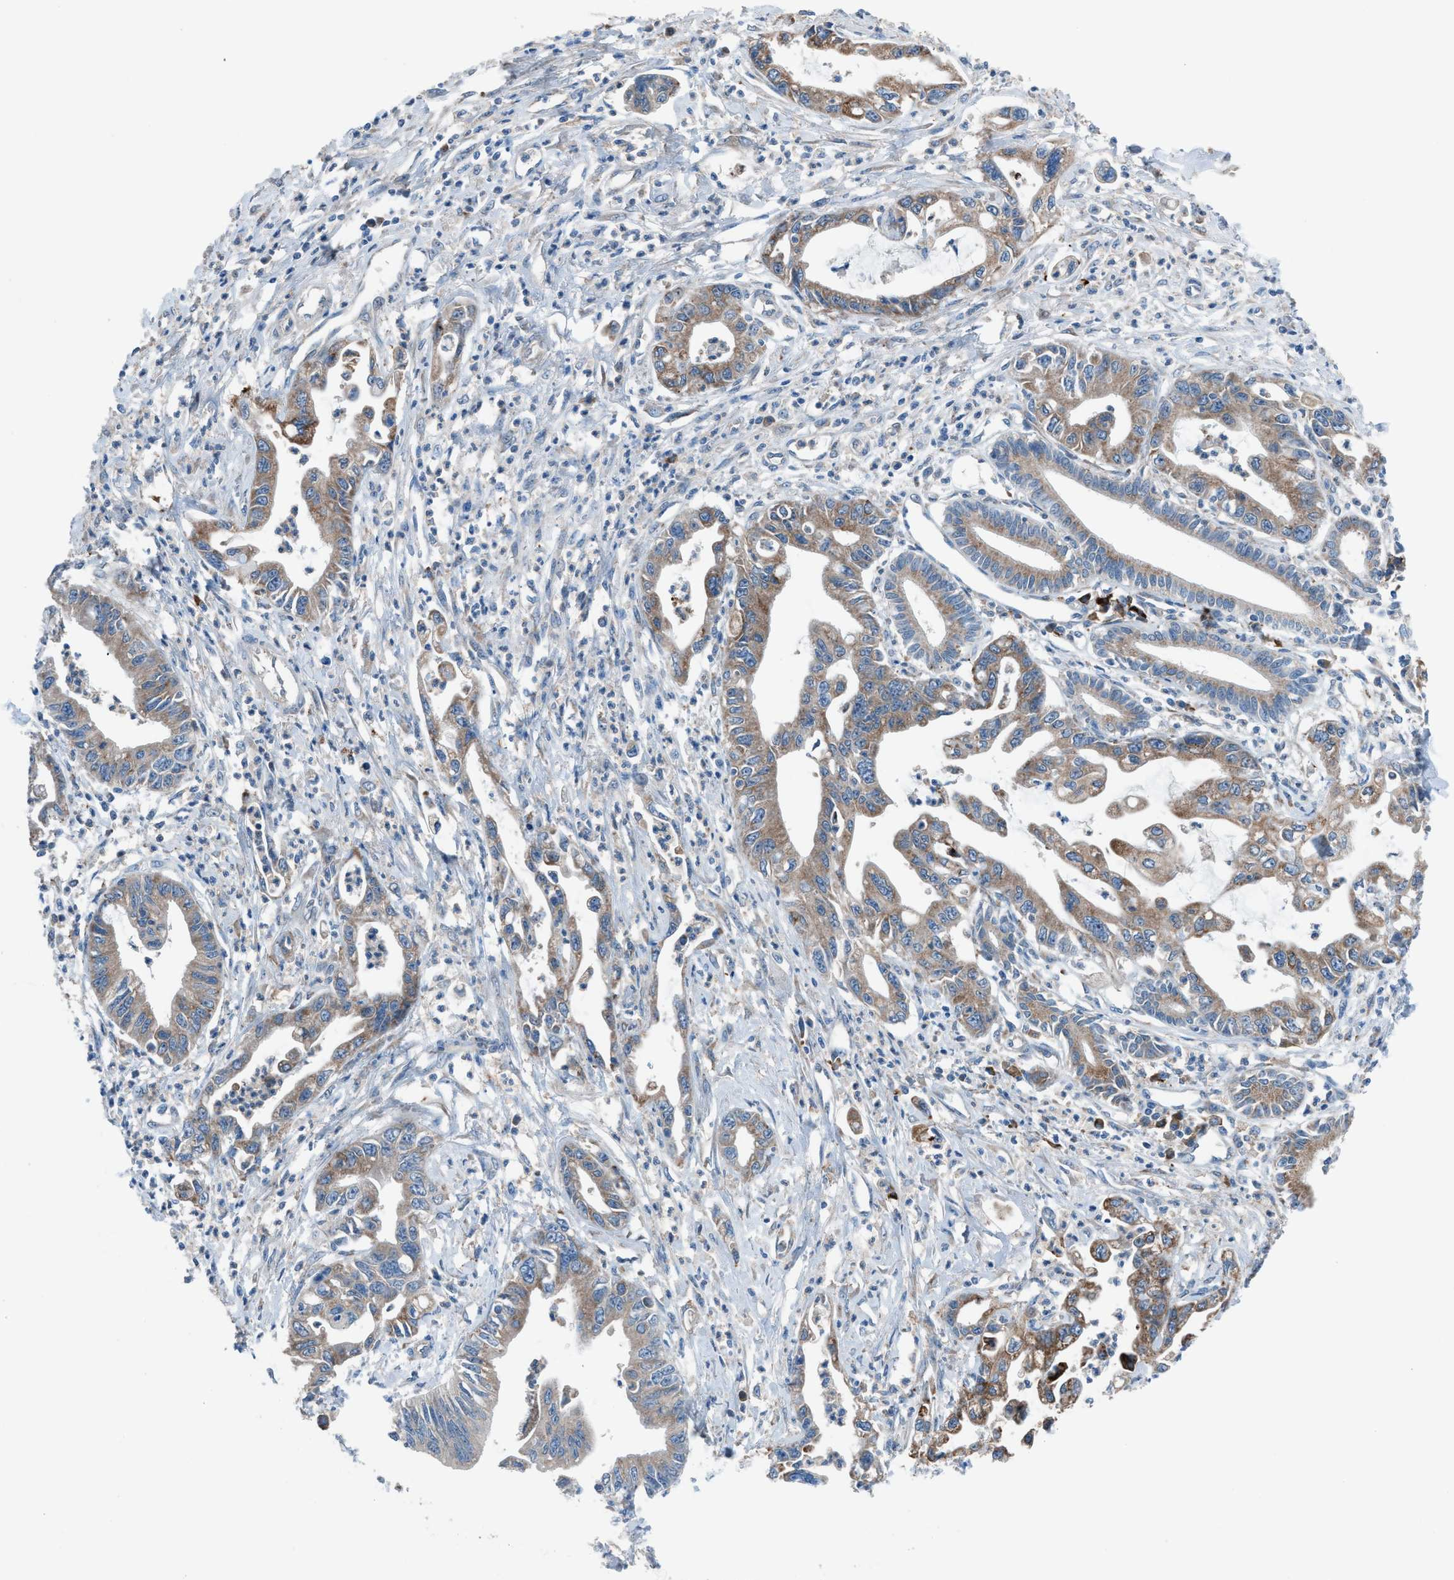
{"staining": {"intensity": "moderate", "quantity": ">75%", "location": "cytoplasmic/membranous"}, "tissue": "pancreatic cancer", "cell_type": "Tumor cells", "image_type": "cancer", "snomed": [{"axis": "morphology", "description": "Adenocarcinoma, NOS"}, {"axis": "topography", "description": "Pancreas"}], "caption": "This is an image of IHC staining of adenocarcinoma (pancreatic), which shows moderate positivity in the cytoplasmic/membranous of tumor cells.", "gene": "HEG1", "patient": {"sex": "male", "age": 56}}